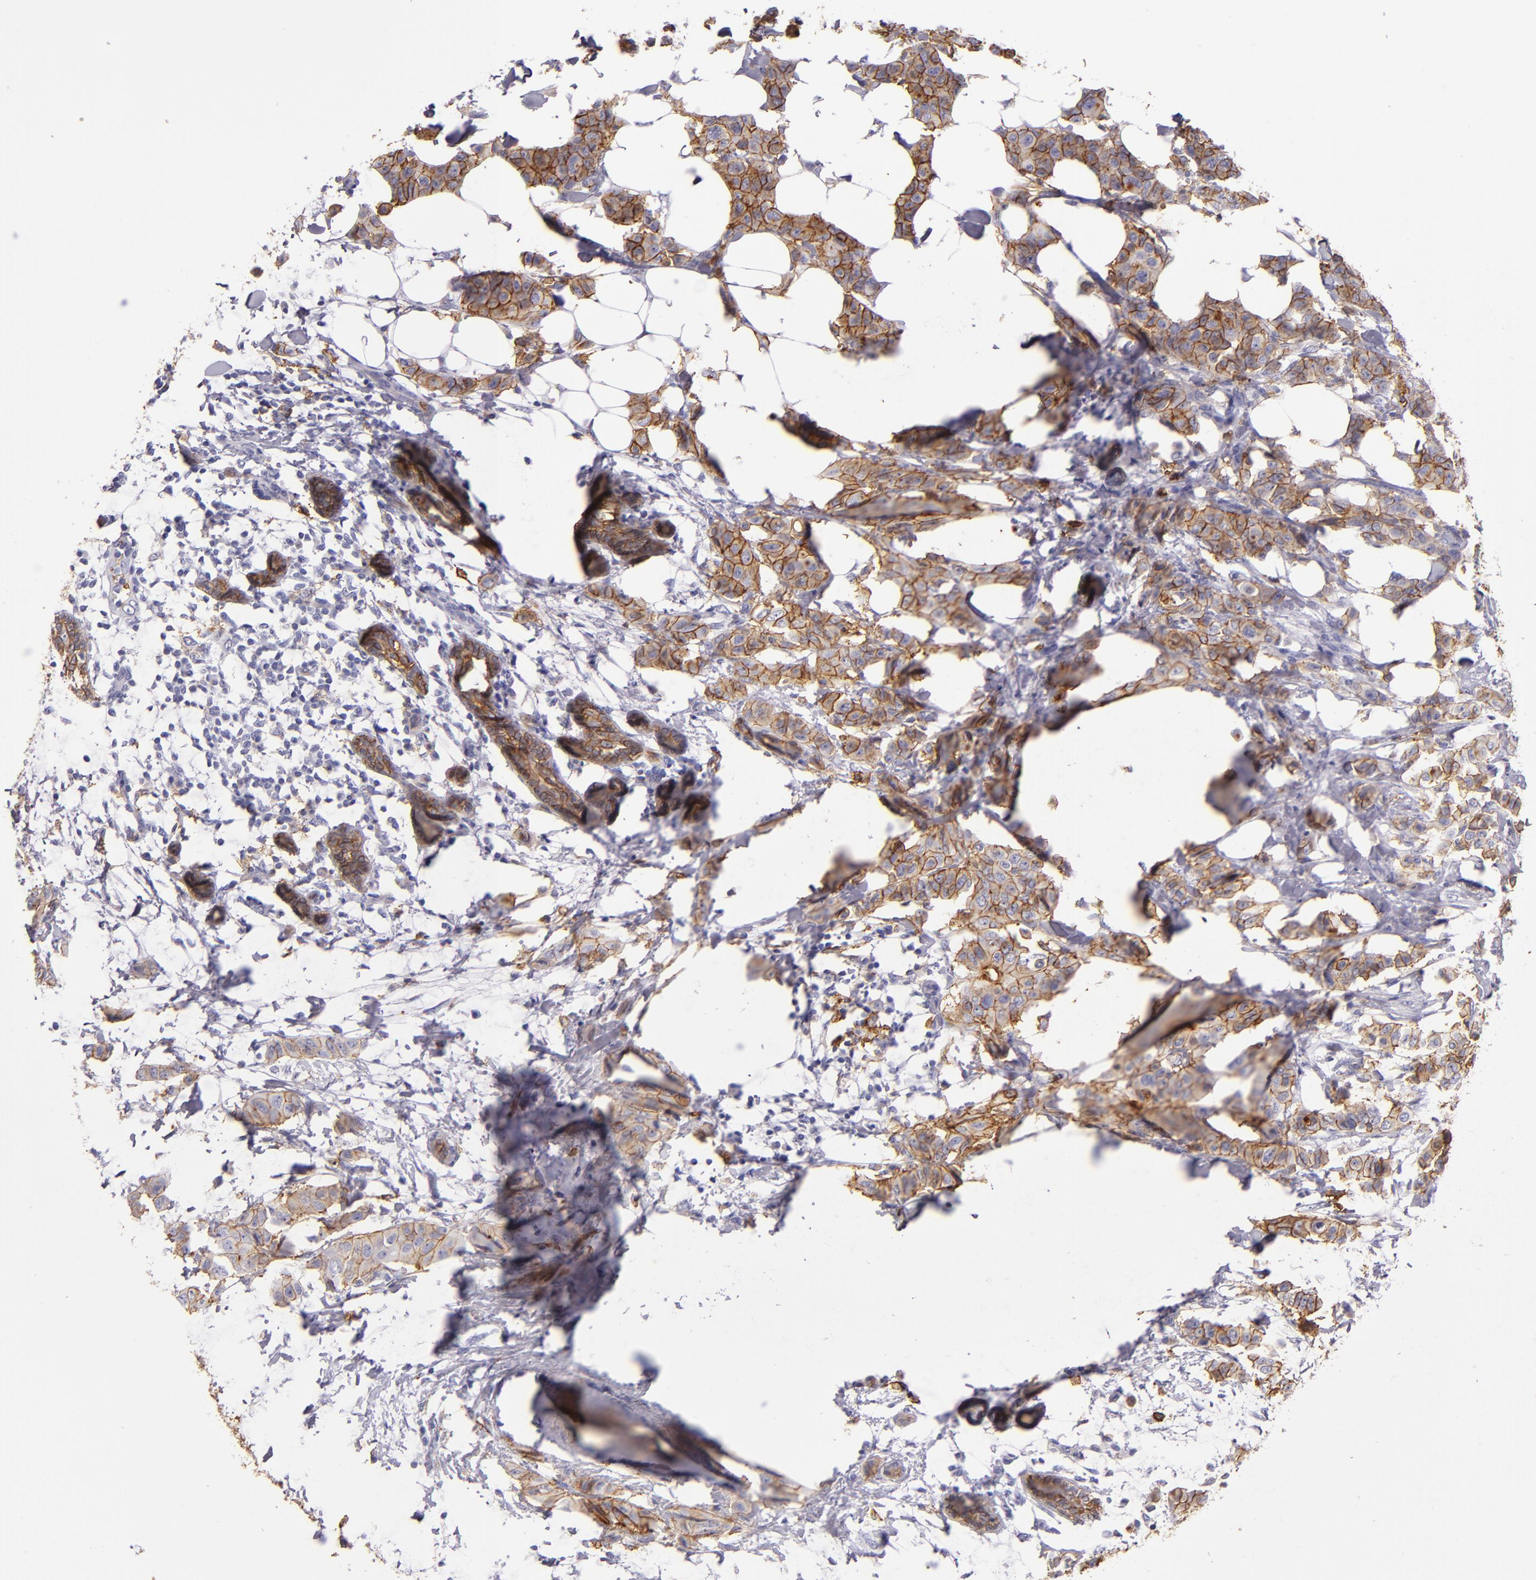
{"staining": {"intensity": "moderate", "quantity": ">75%", "location": "cytoplasmic/membranous"}, "tissue": "breast cancer", "cell_type": "Tumor cells", "image_type": "cancer", "snomed": [{"axis": "morphology", "description": "Duct carcinoma"}, {"axis": "topography", "description": "Breast"}], "caption": "Moderate cytoplasmic/membranous positivity is appreciated in about >75% of tumor cells in infiltrating ductal carcinoma (breast).", "gene": "CD9", "patient": {"sex": "female", "age": 40}}